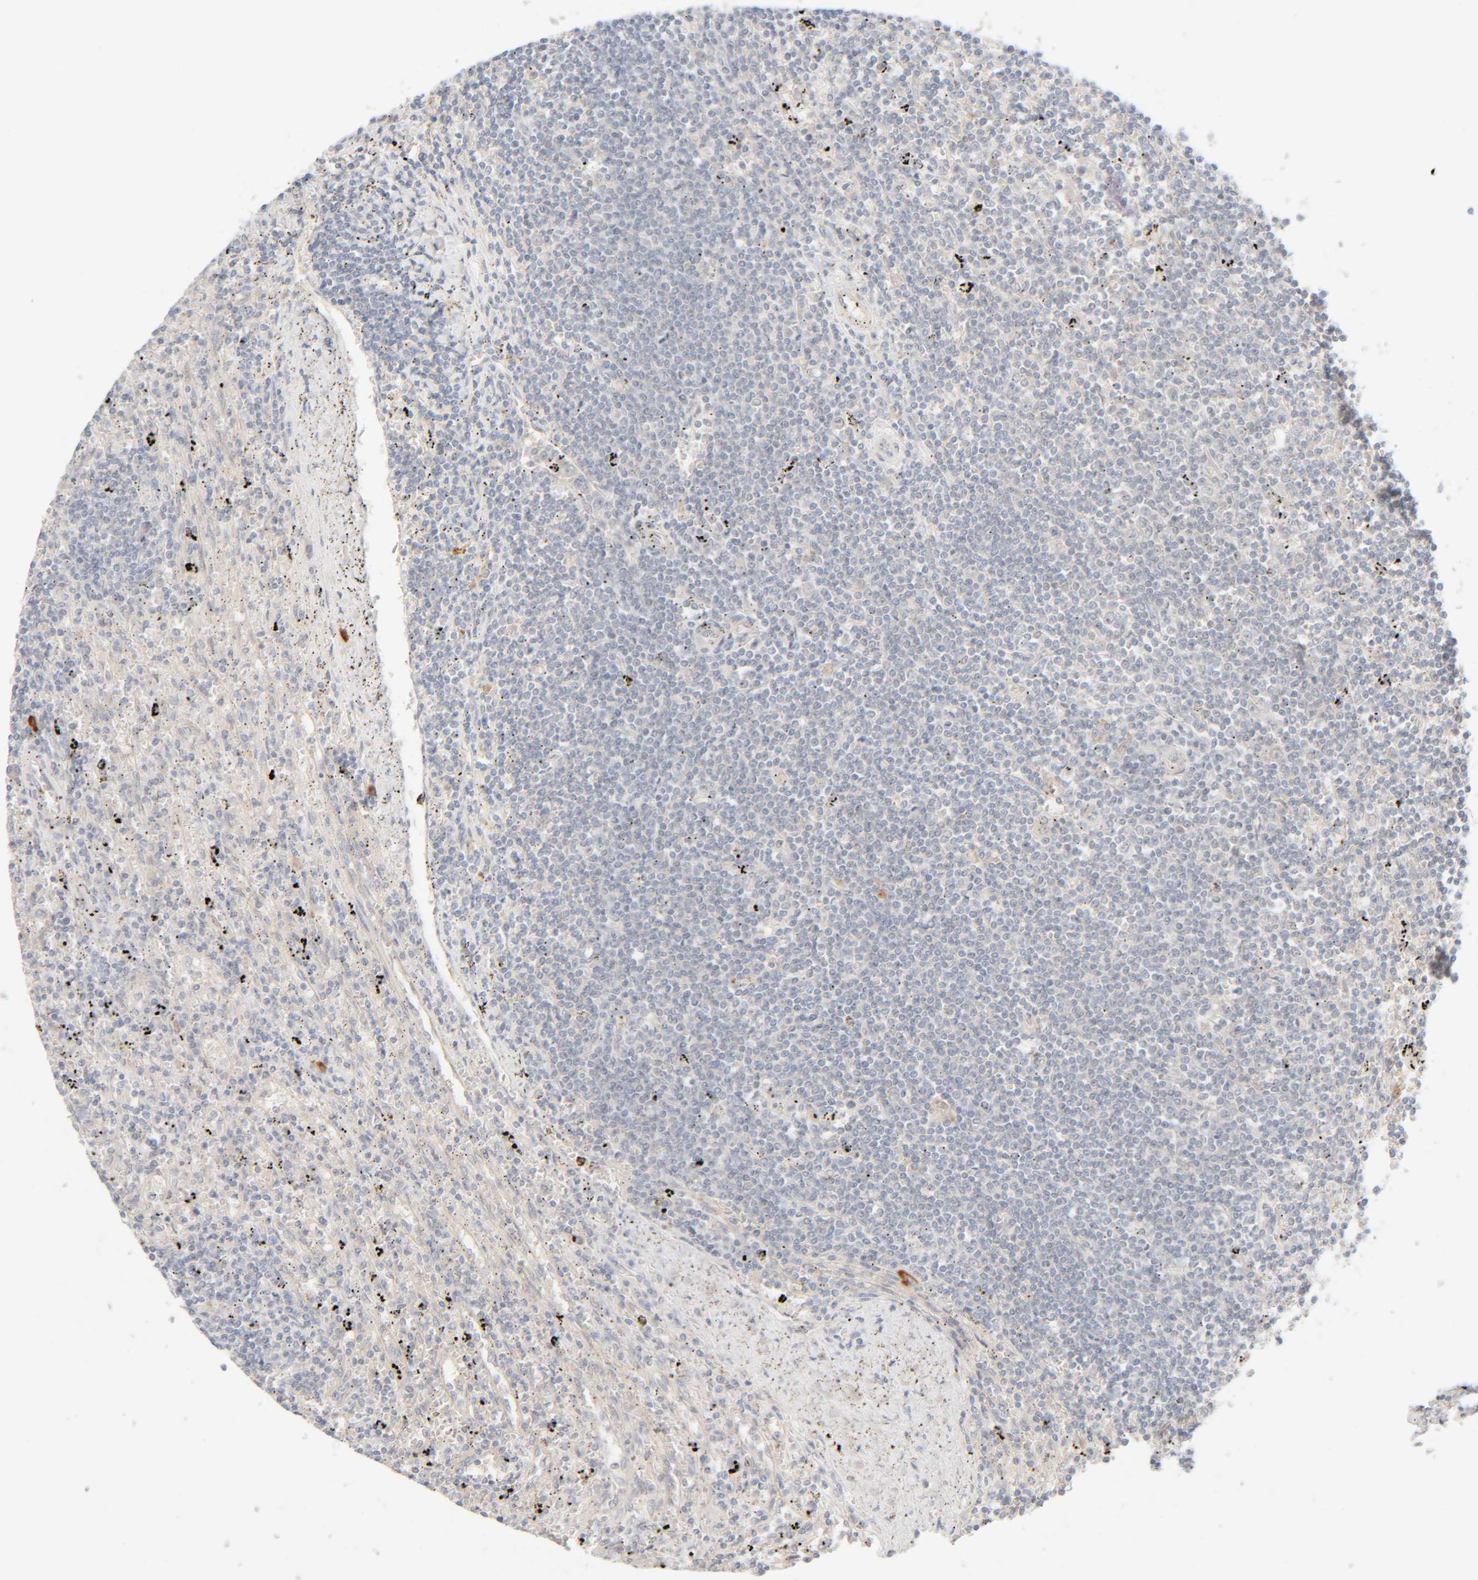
{"staining": {"intensity": "negative", "quantity": "none", "location": "none"}, "tissue": "lymphoma", "cell_type": "Tumor cells", "image_type": "cancer", "snomed": [{"axis": "morphology", "description": "Malignant lymphoma, non-Hodgkin's type, Low grade"}, {"axis": "topography", "description": "Spleen"}], "caption": "Immunohistochemical staining of human lymphoma demonstrates no significant positivity in tumor cells.", "gene": "CHKA", "patient": {"sex": "male", "age": 76}}